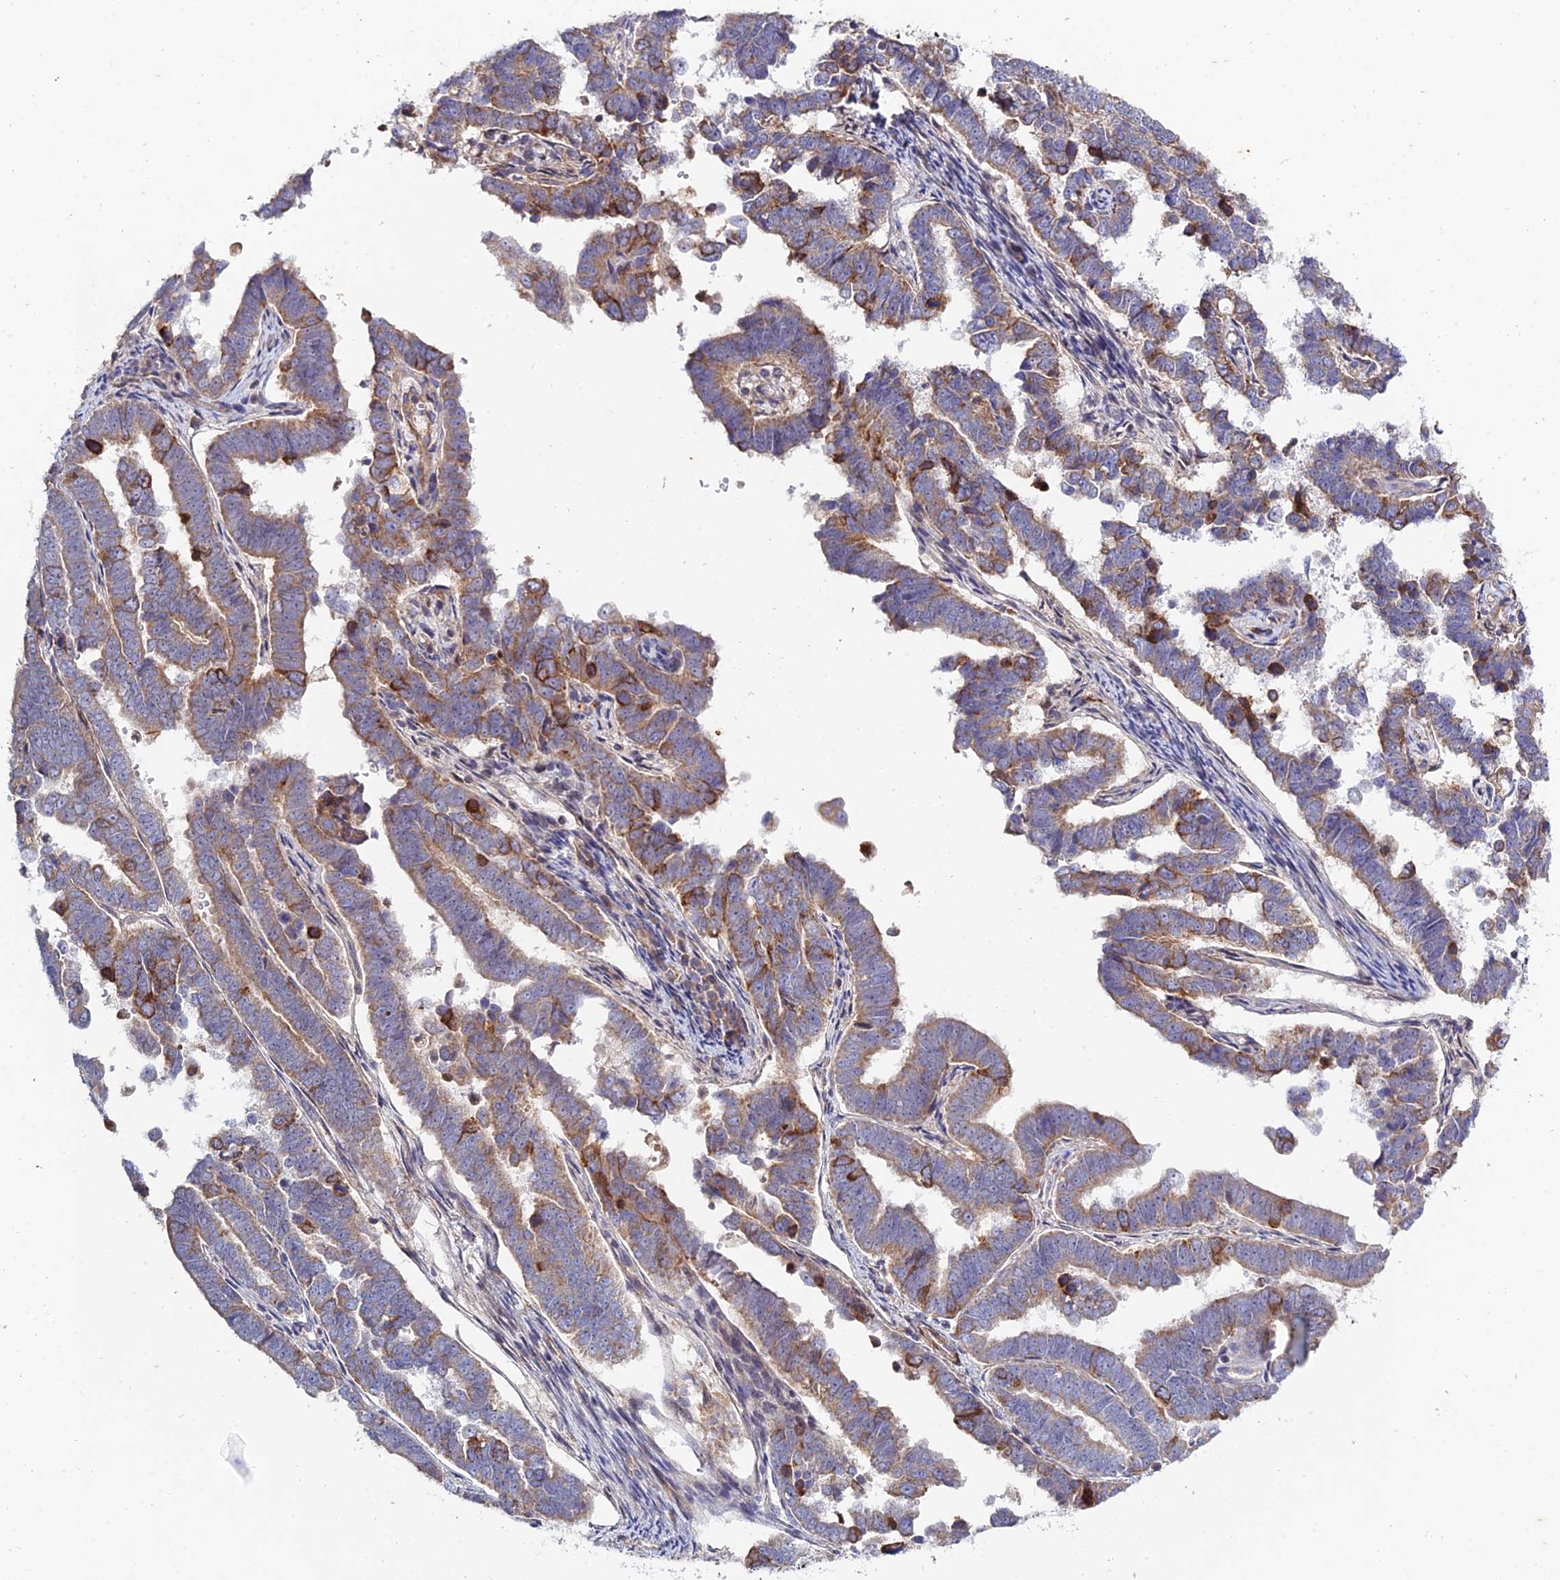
{"staining": {"intensity": "moderate", "quantity": ">75%", "location": "cytoplasmic/membranous"}, "tissue": "endometrial cancer", "cell_type": "Tumor cells", "image_type": "cancer", "snomed": [{"axis": "morphology", "description": "Adenocarcinoma, NOS"}, {"axis": "topography", "description": "Endometrium"}], "caption": "Immunohistochemical staining of human endometrial adenocarcinoma displays medium levels of moderate cytoplasmic/membranous protein expression in about >75% of tumor cells. (brown staining indicates protein expression, while blue staining denotes nuclei).", "gene": "ARL6IP1", "patient": {"sex": "female", "age": 75}}